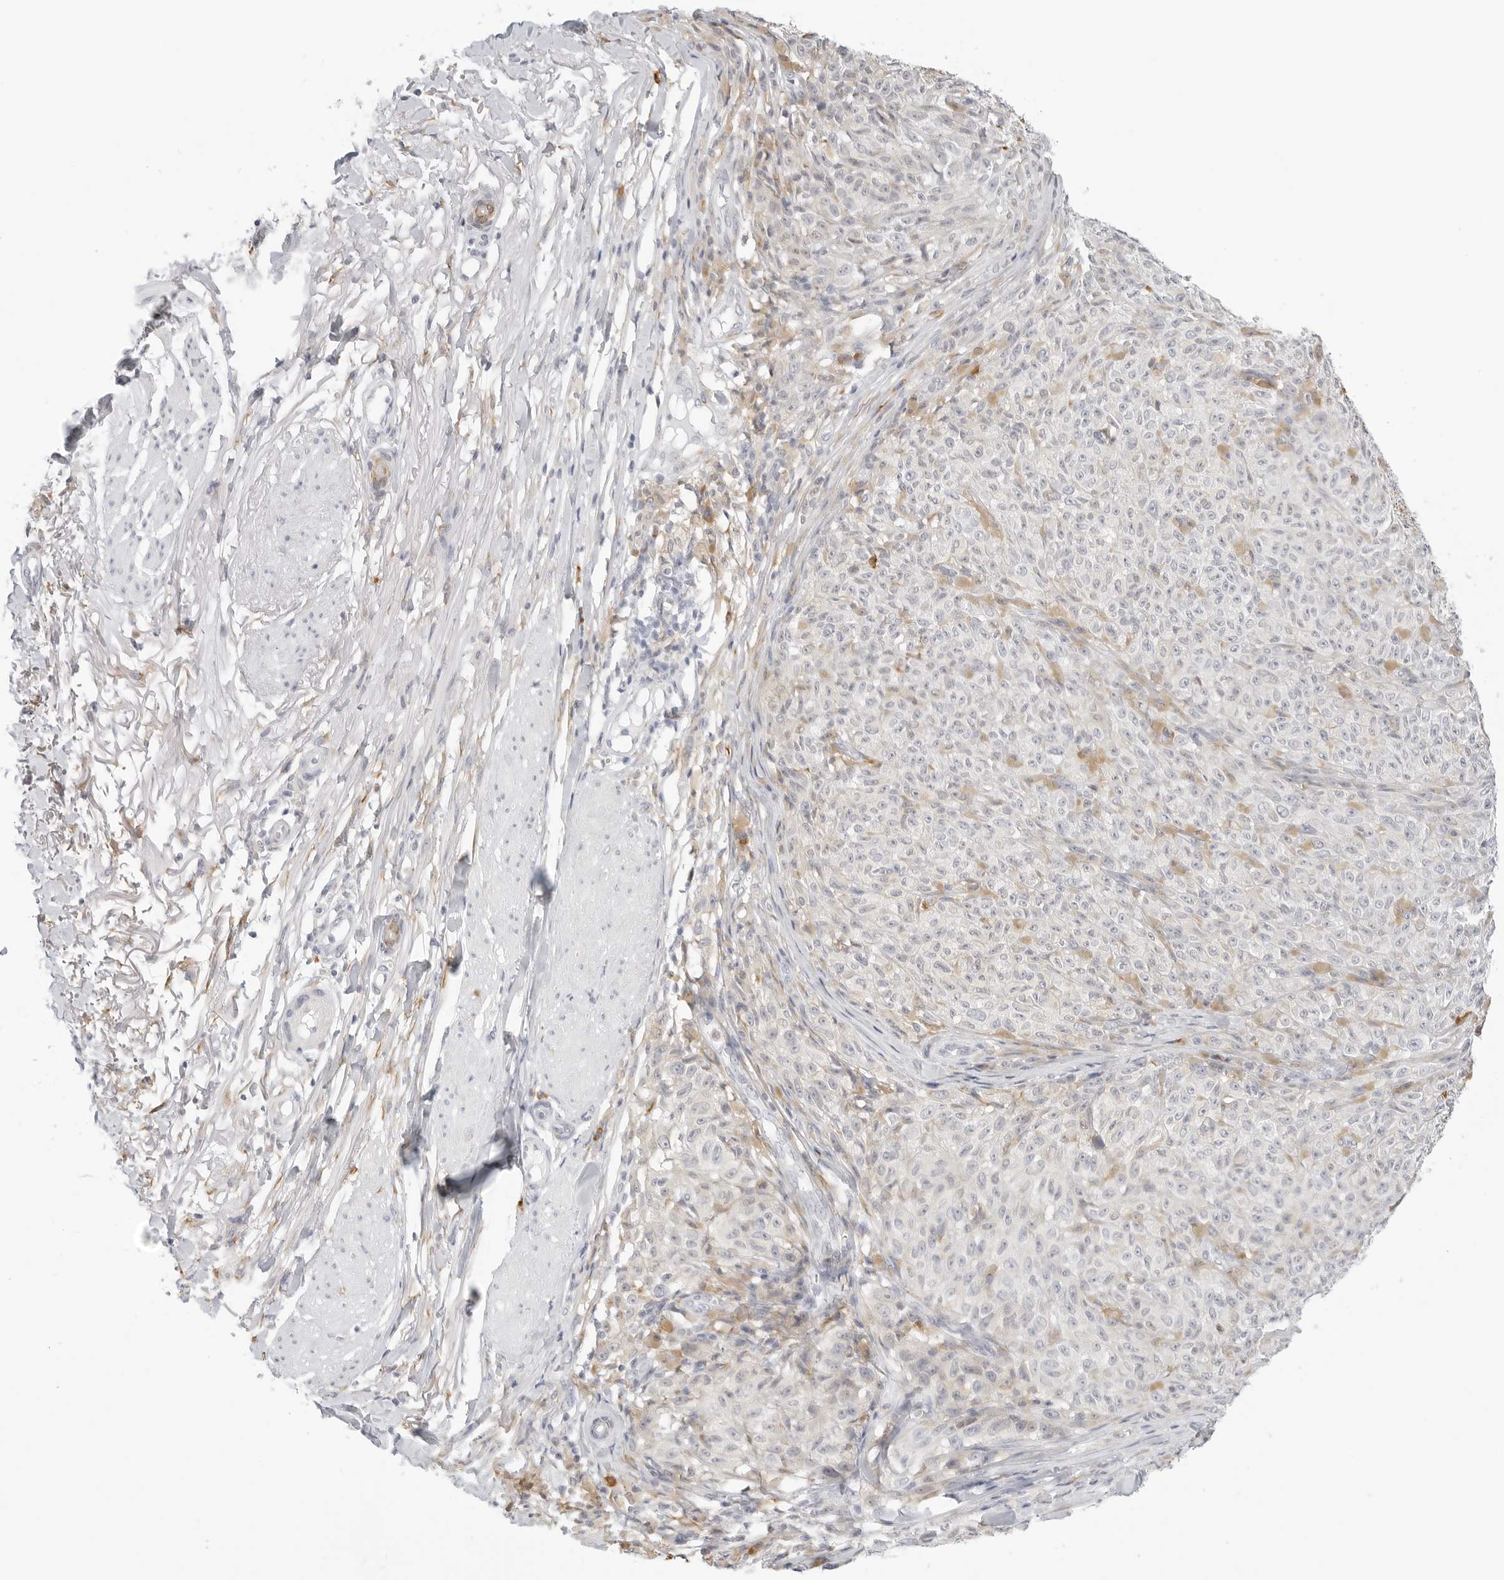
{"staining": {"intensity": "negative", "quantity": "none", "location": "none"}, "tissue": "melanoma", "cell_type": "Tumor cells", "image_type": "cancer", "snomed": [{"axis": "morphology", "description": "Malignant melanoma, NOS"}, {"axis": "topography", "description": "Skin"}], "caption": "A high-resolution image shows immunohistochemistry (IHC) staining of melanoma, which shows no significant positivity in tumor cells.", "gene": "THEM4", "patient": {"sex": "female", "age": 82}}